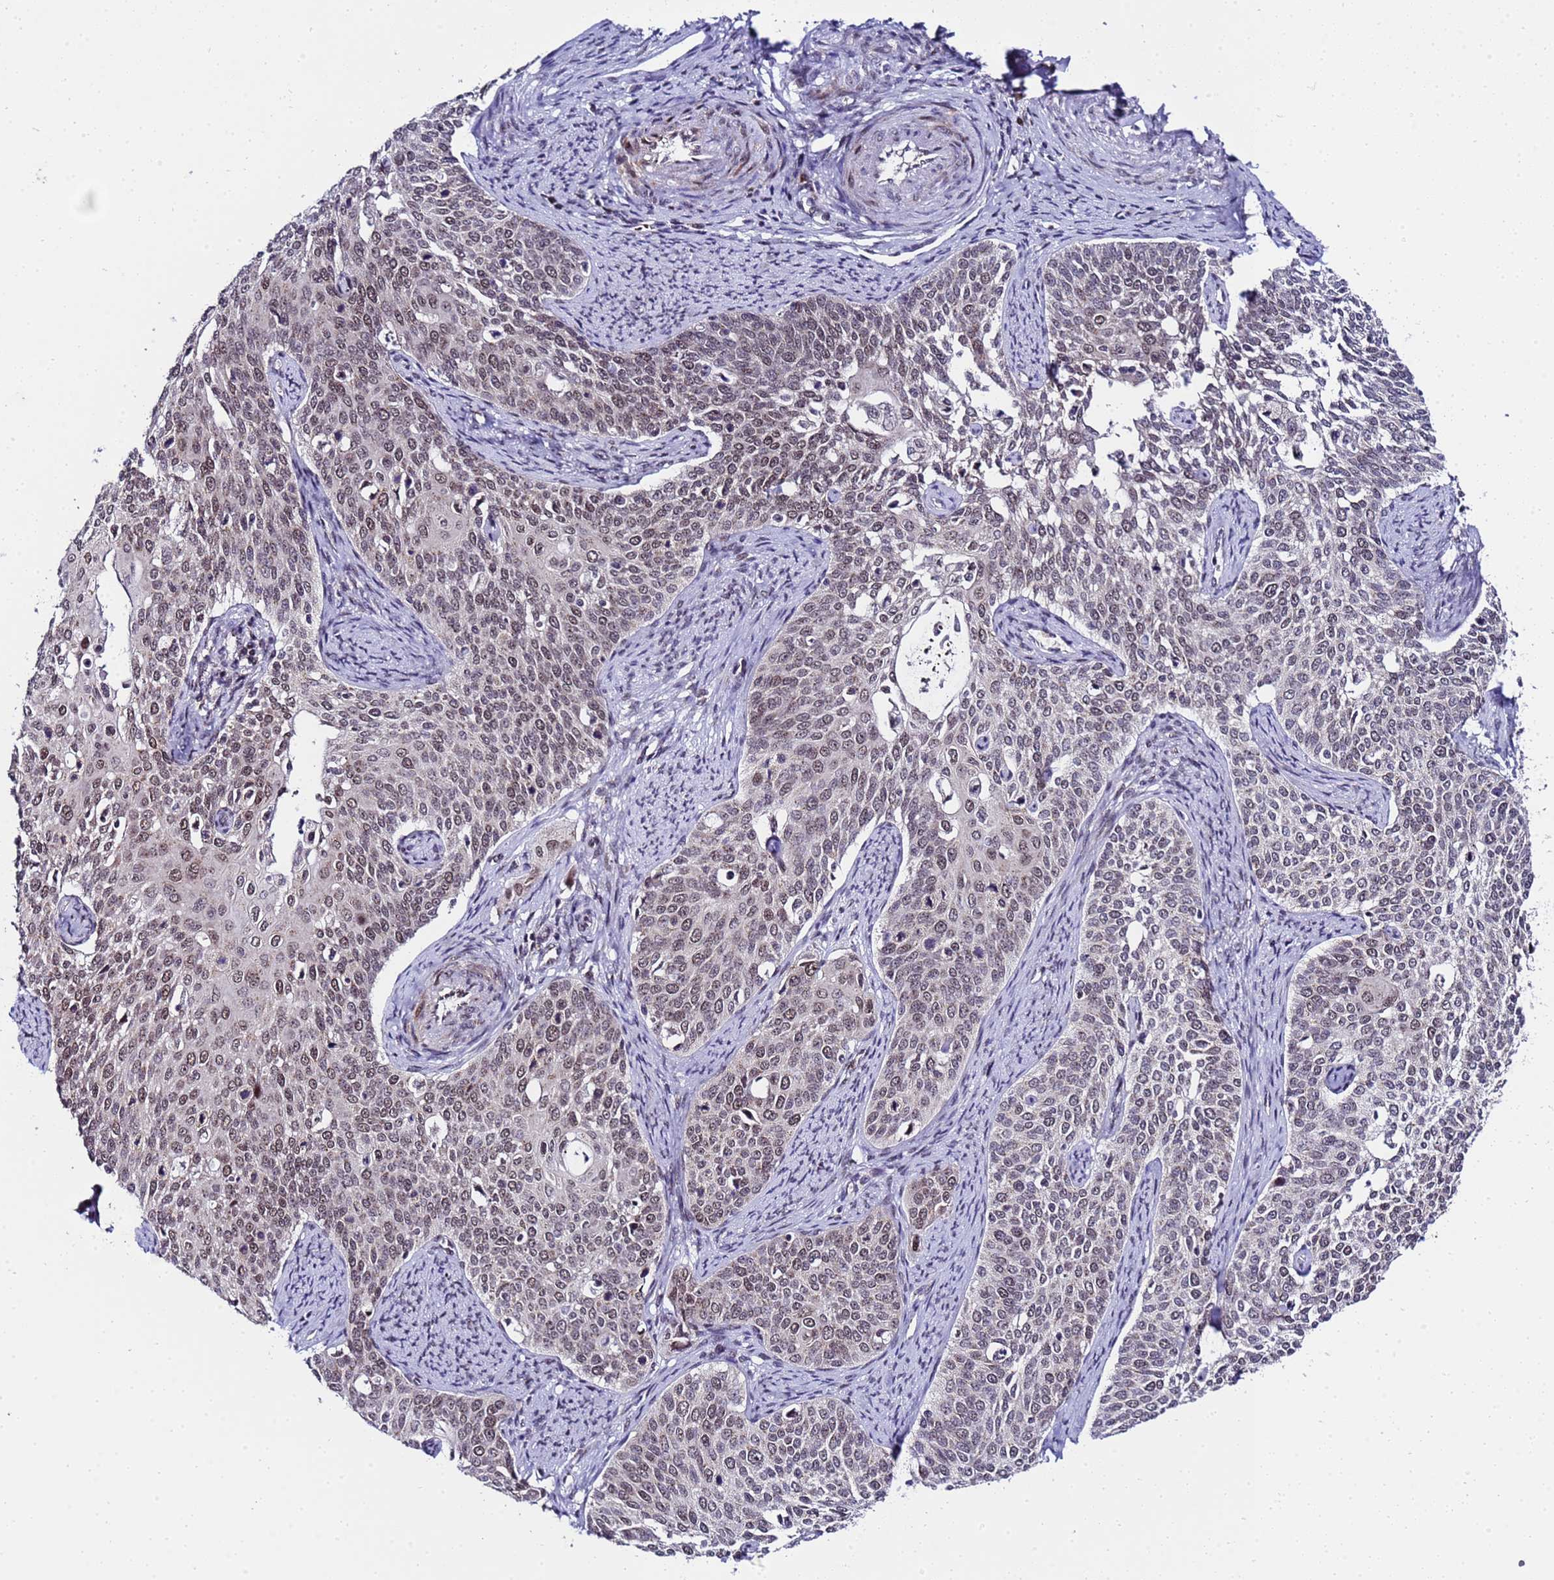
{"staining": {"intensity": "moderate", "quantity": ">75%", "location": "nuclear"}, "tissue": "cervical cancer", "cell_type": "Tumor cells", "image_type": "cancer", "snomed": [{"axis": "morphology", "description": "Squamous cell carcinoma, NOS"}, {"axis": "topography", "description": "Cervix"}], "caption": "This is a photomicrograph of IHC staining of cervical cancer (squamous cell carcinoma), which shows moderate positivity in the nuclear of tumor cells.", "gene": "C19orf47", "patient": {"sex": "female", "age": 44}}